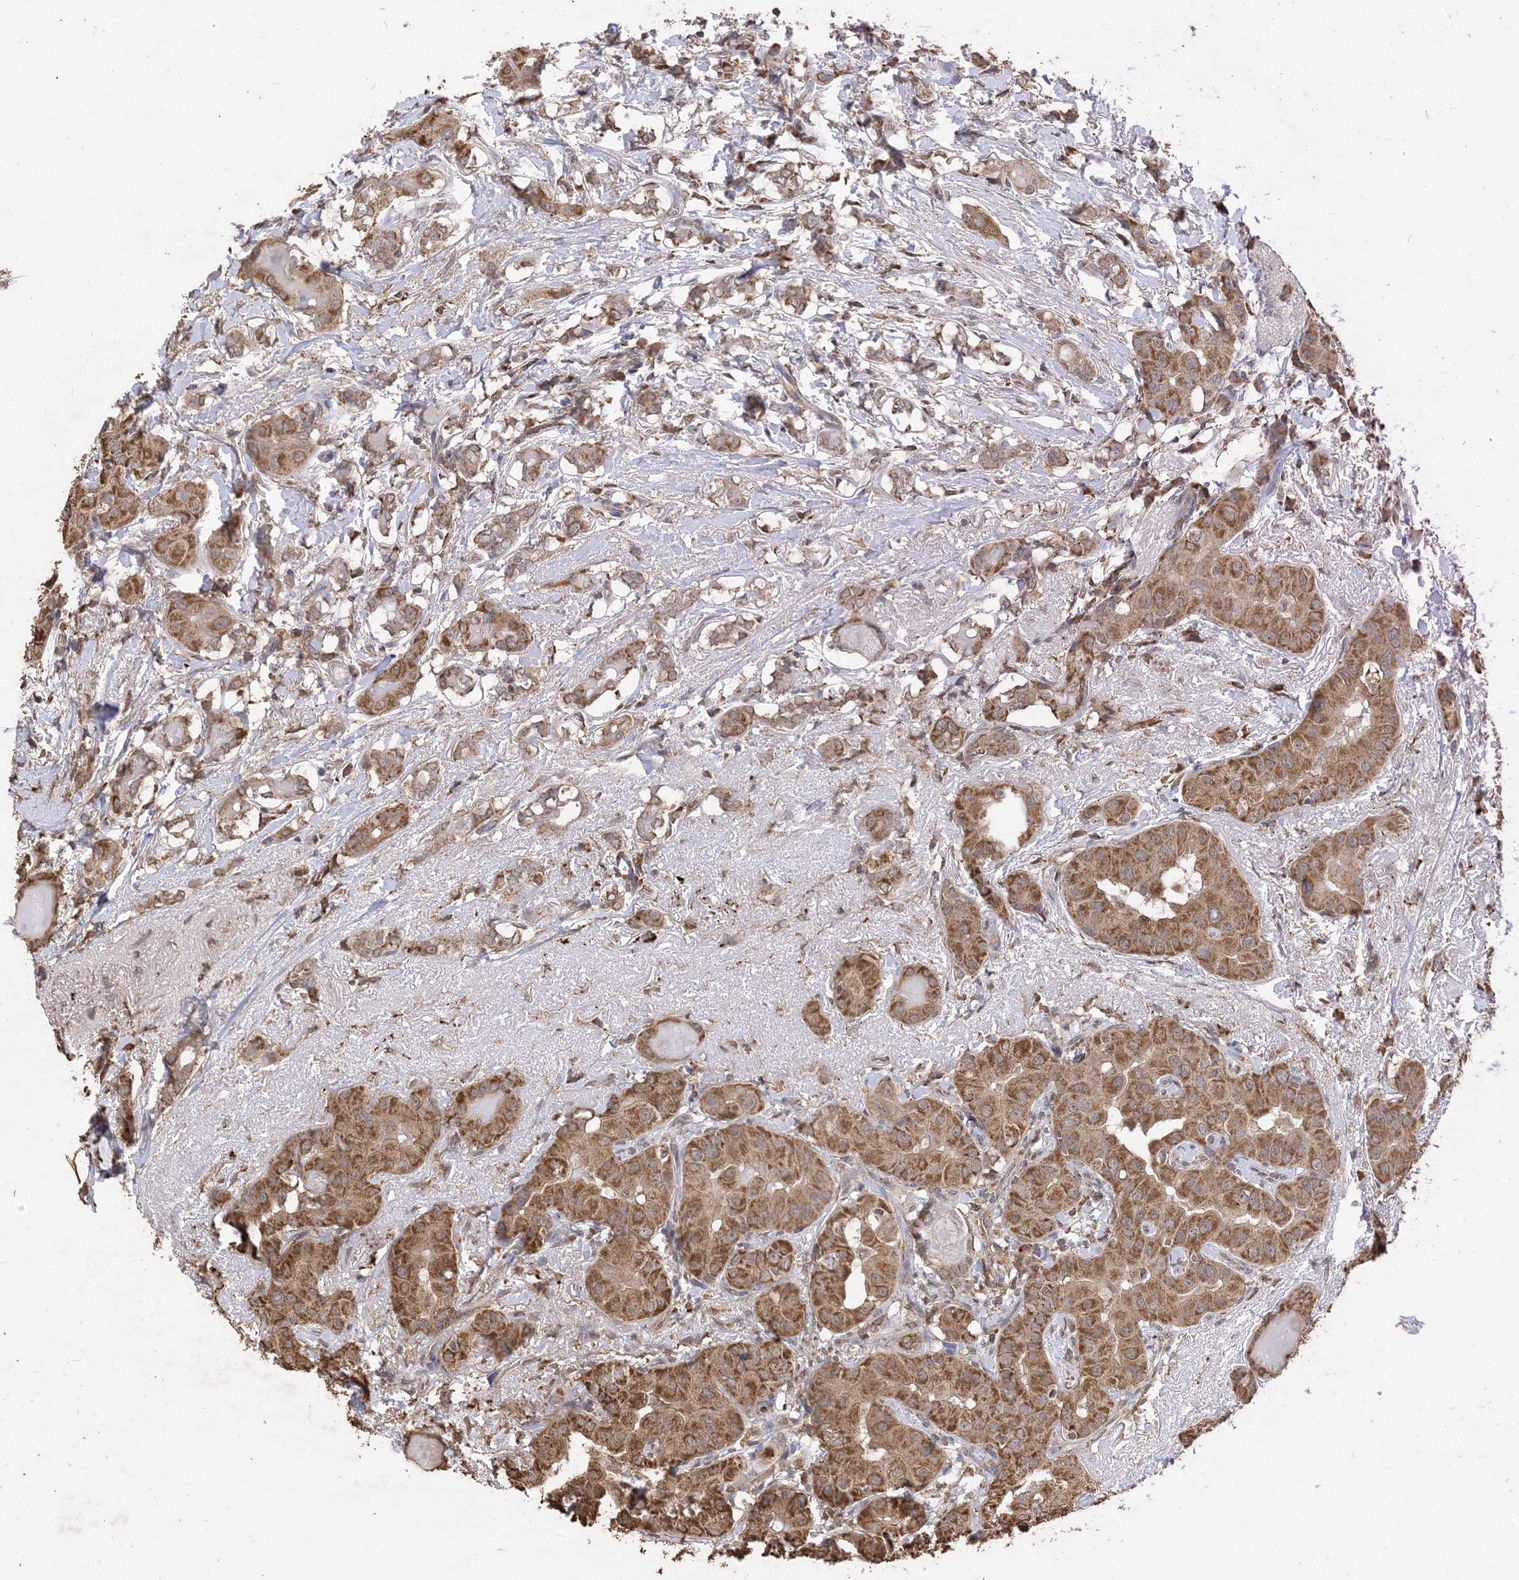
{"staining": {"intensity": "moderate", "quantity": ">75%", "location": "cytoplasmic/membranous"}, "tissue": "thyroid cancer", "cell_type": "Tumor cells", "image_type": "cancer", "snomed": [{"axis": "morphology", "description": "Papillary adenocarcinoma, NOS"}, {"axis": "topography", "description": "Thyroid gland"}], "caption": "IHC staining of thyroid cancer, which displays medium levels of moderate cytoplasmic/membranous expression in about >75% of tumor cells indicating moderate cytoplasmic/membranous protein staining. The staining was performed using DAB (3,3'-diaminobenzidine) (brown) for protein detection and nuclei were counterstained in hematoxylin (blue).", "gene": "HPS4", "patient": {"sex": "male", "age": 33}}